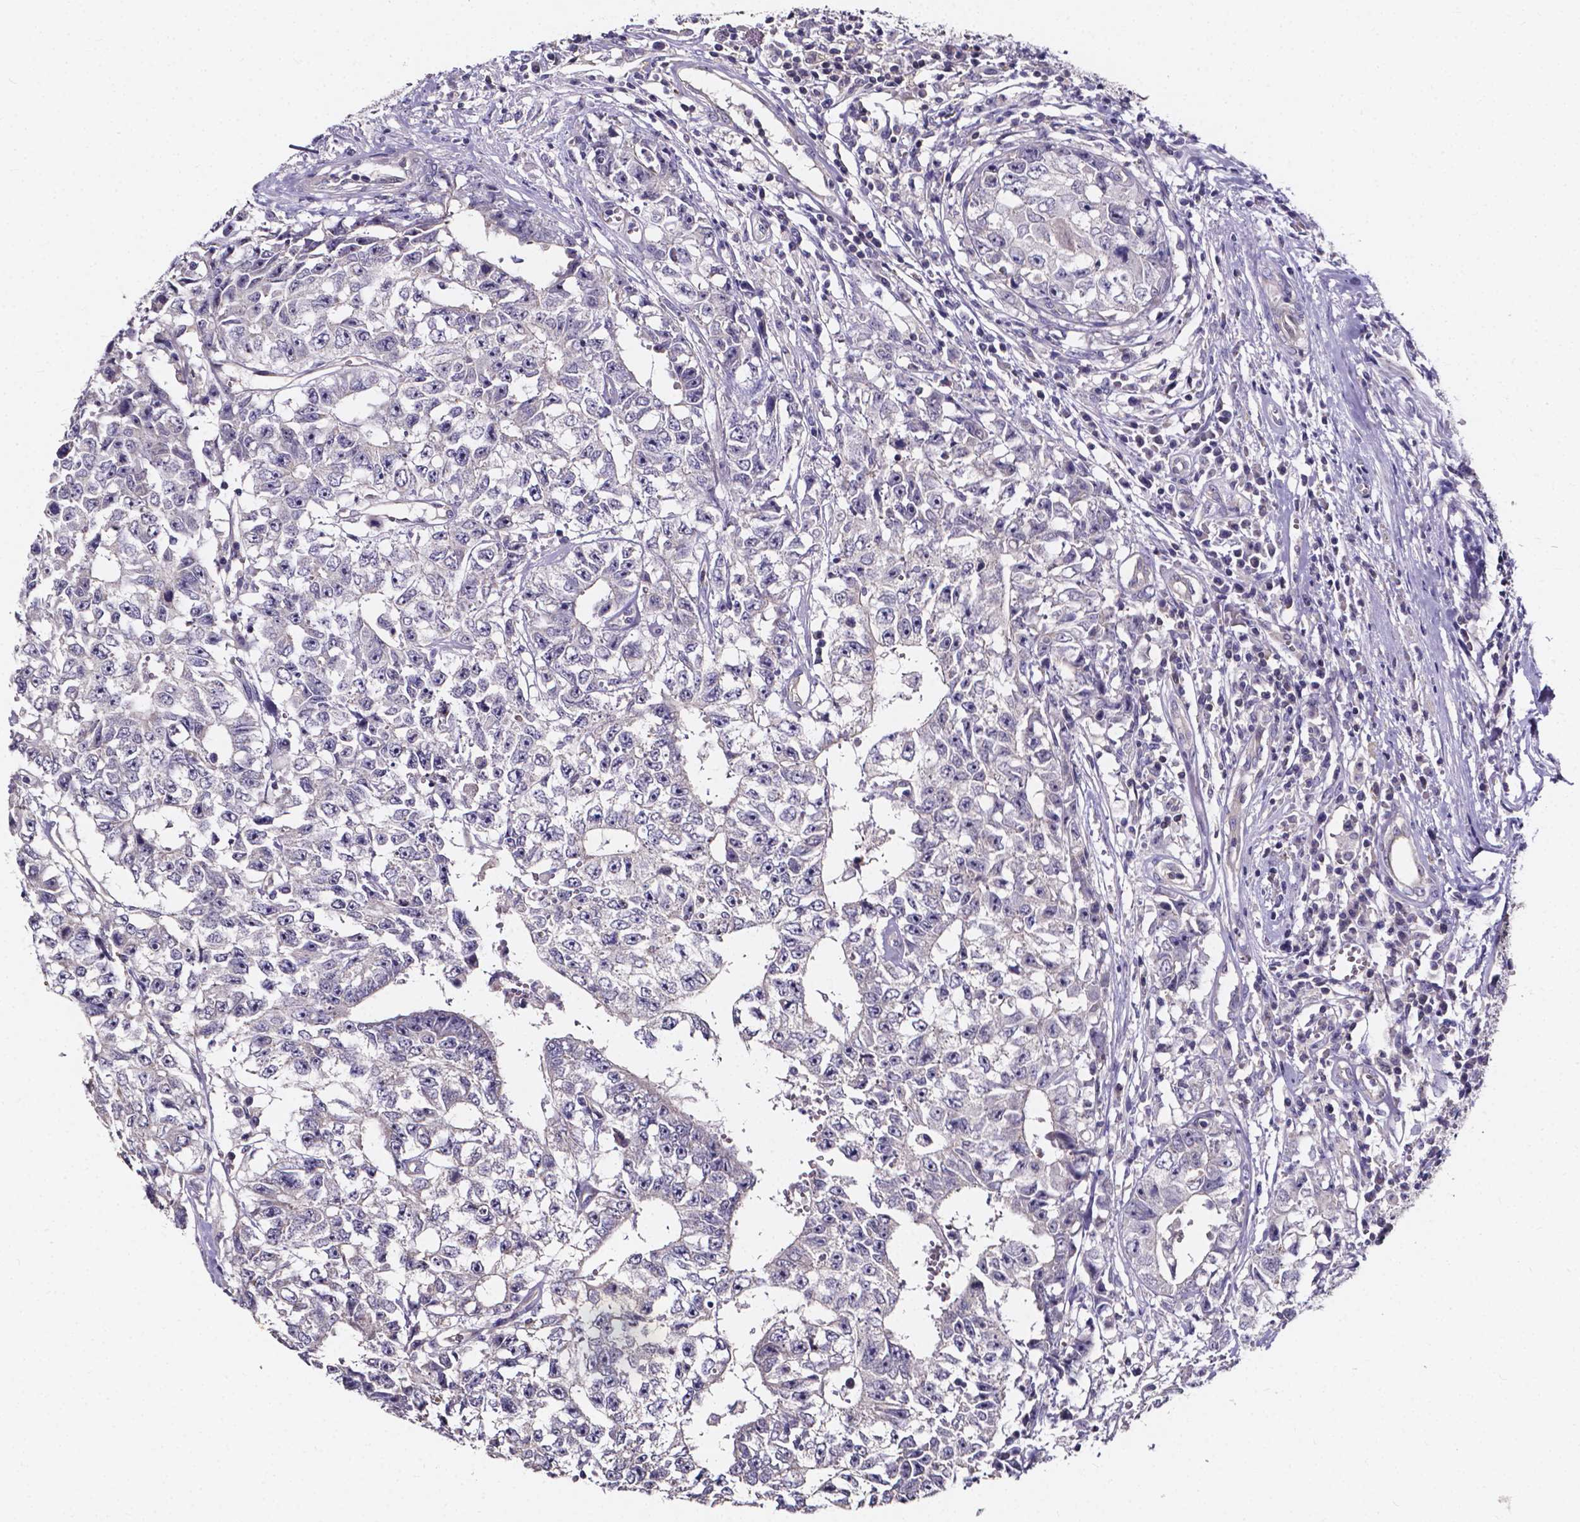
{"staining": {"intensity": "negative", "quantity": "none", "location": "none"}, "tissue": "testis cancer", "cell_type": "Tumor cells", "image_type": "cancer", "snomed": [{"axis": "morphology", "description": "Carcinoma, Embryonal, NOS"}, {"axis": "topography", "description": "Testis"}], "caption": "A high-resolution image shows immunohistochemistry (IHC) staining of testis cancer, which demonstrates no significant expression in tumor cells. (DAB immunohistochemistry (IHC) visualized using brightfield microscopy, high magnification).", "gene": "THEMIS", "patient": {"sex": "male", "age": 36}}